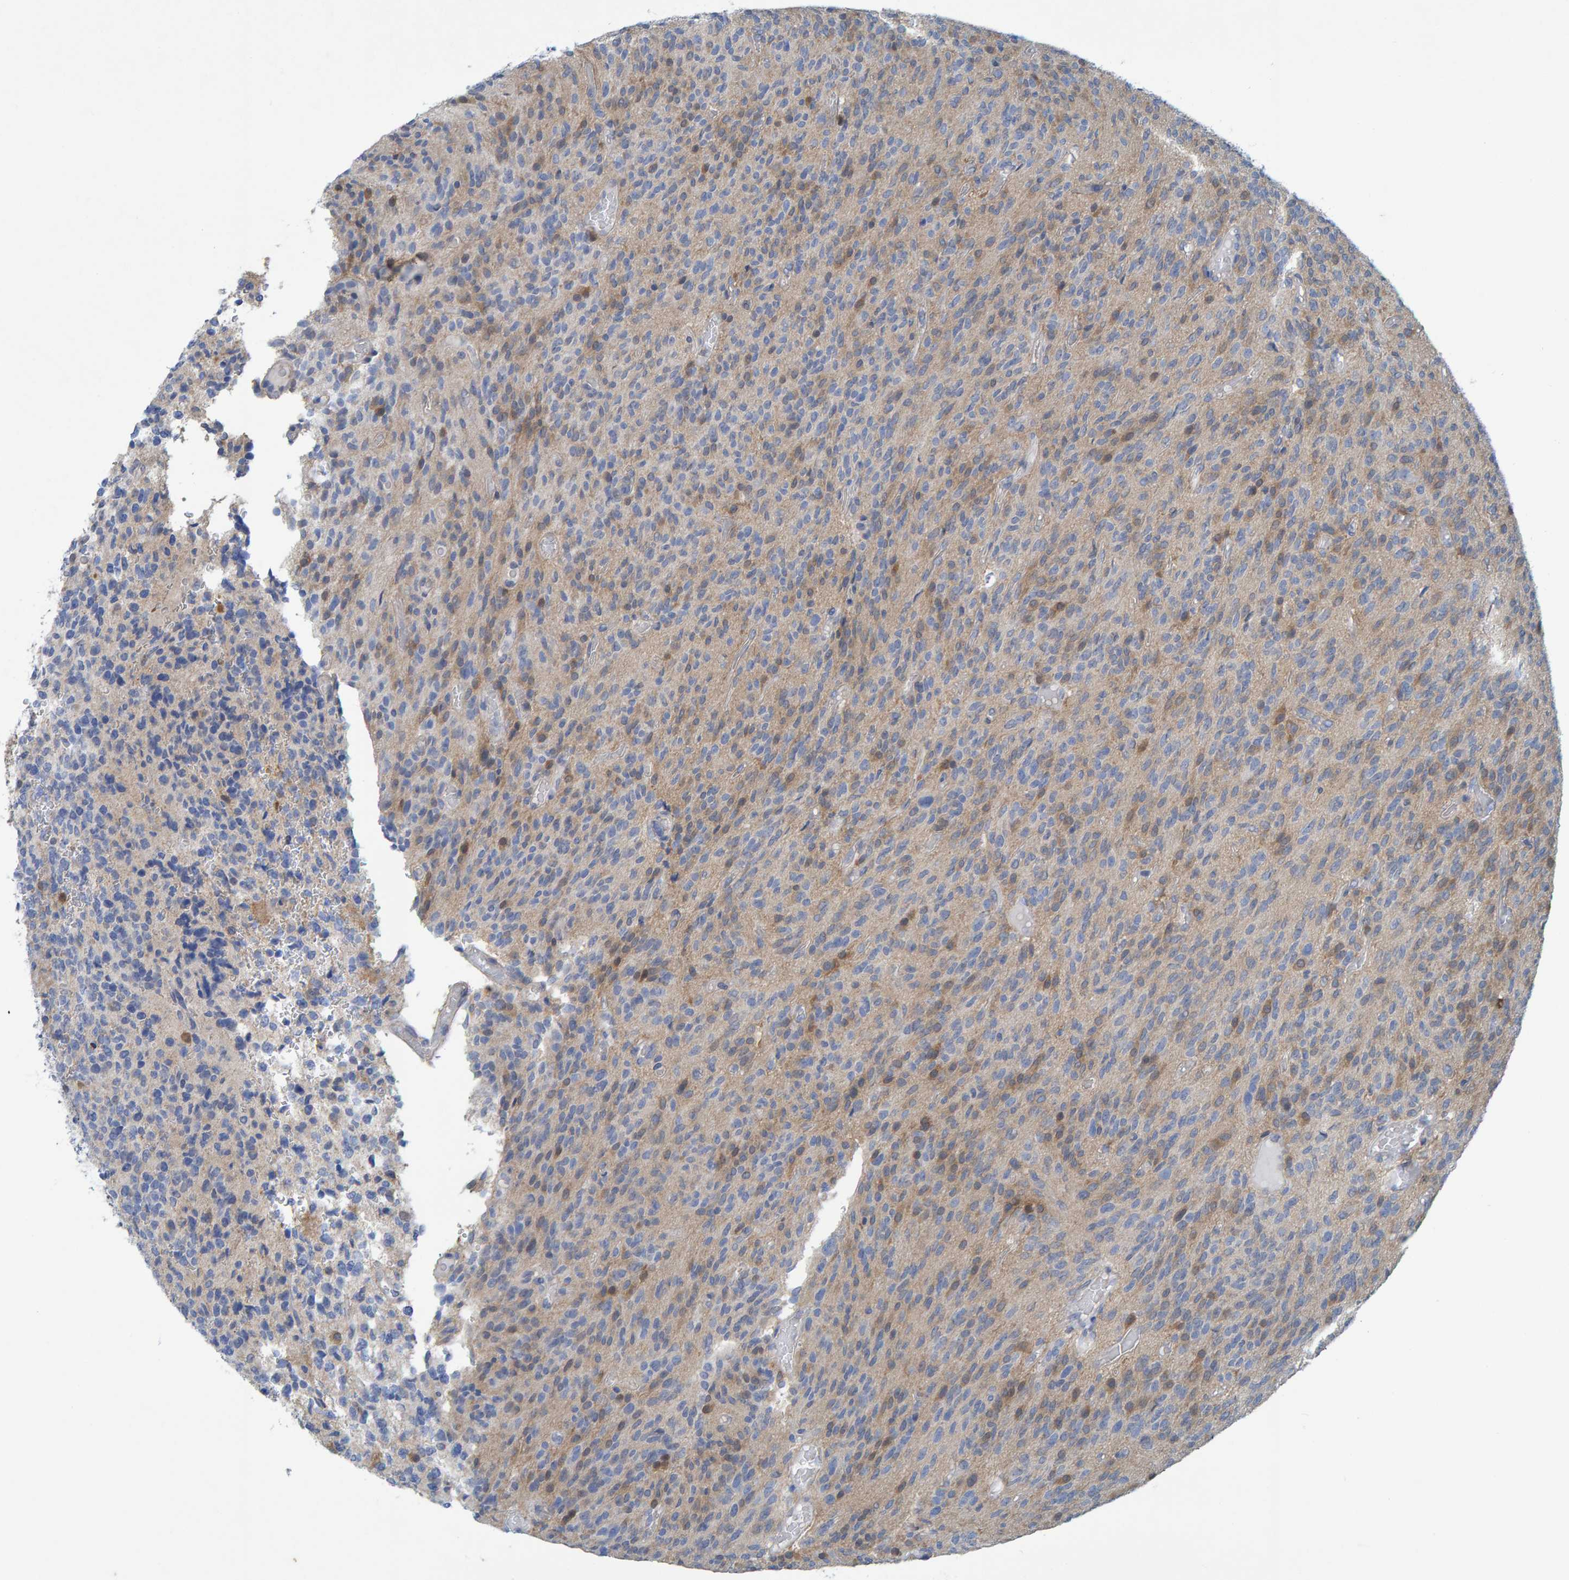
{"staining": {"intensity": "weak", "quantity": "<25%", "location": "cytoplasmic/membranous"}, "tissue": "glioma", "cell_type": "Tumor cells", "image_type": "cancer", "snomed": [{"axis": "morphology", "description": "Glioma, malignant, High grade"}, {"axis": "topography", "description": "Brain"}], "caption": "High magnification brightfield microscopy of malignant glioma (high-grade) stained with DAB (brown) and counterstained with hematoxylin (blue): tumor cells show no significant positivity.", "gene": "ALAD", "patient": {"sex": "male", "age": 34}}